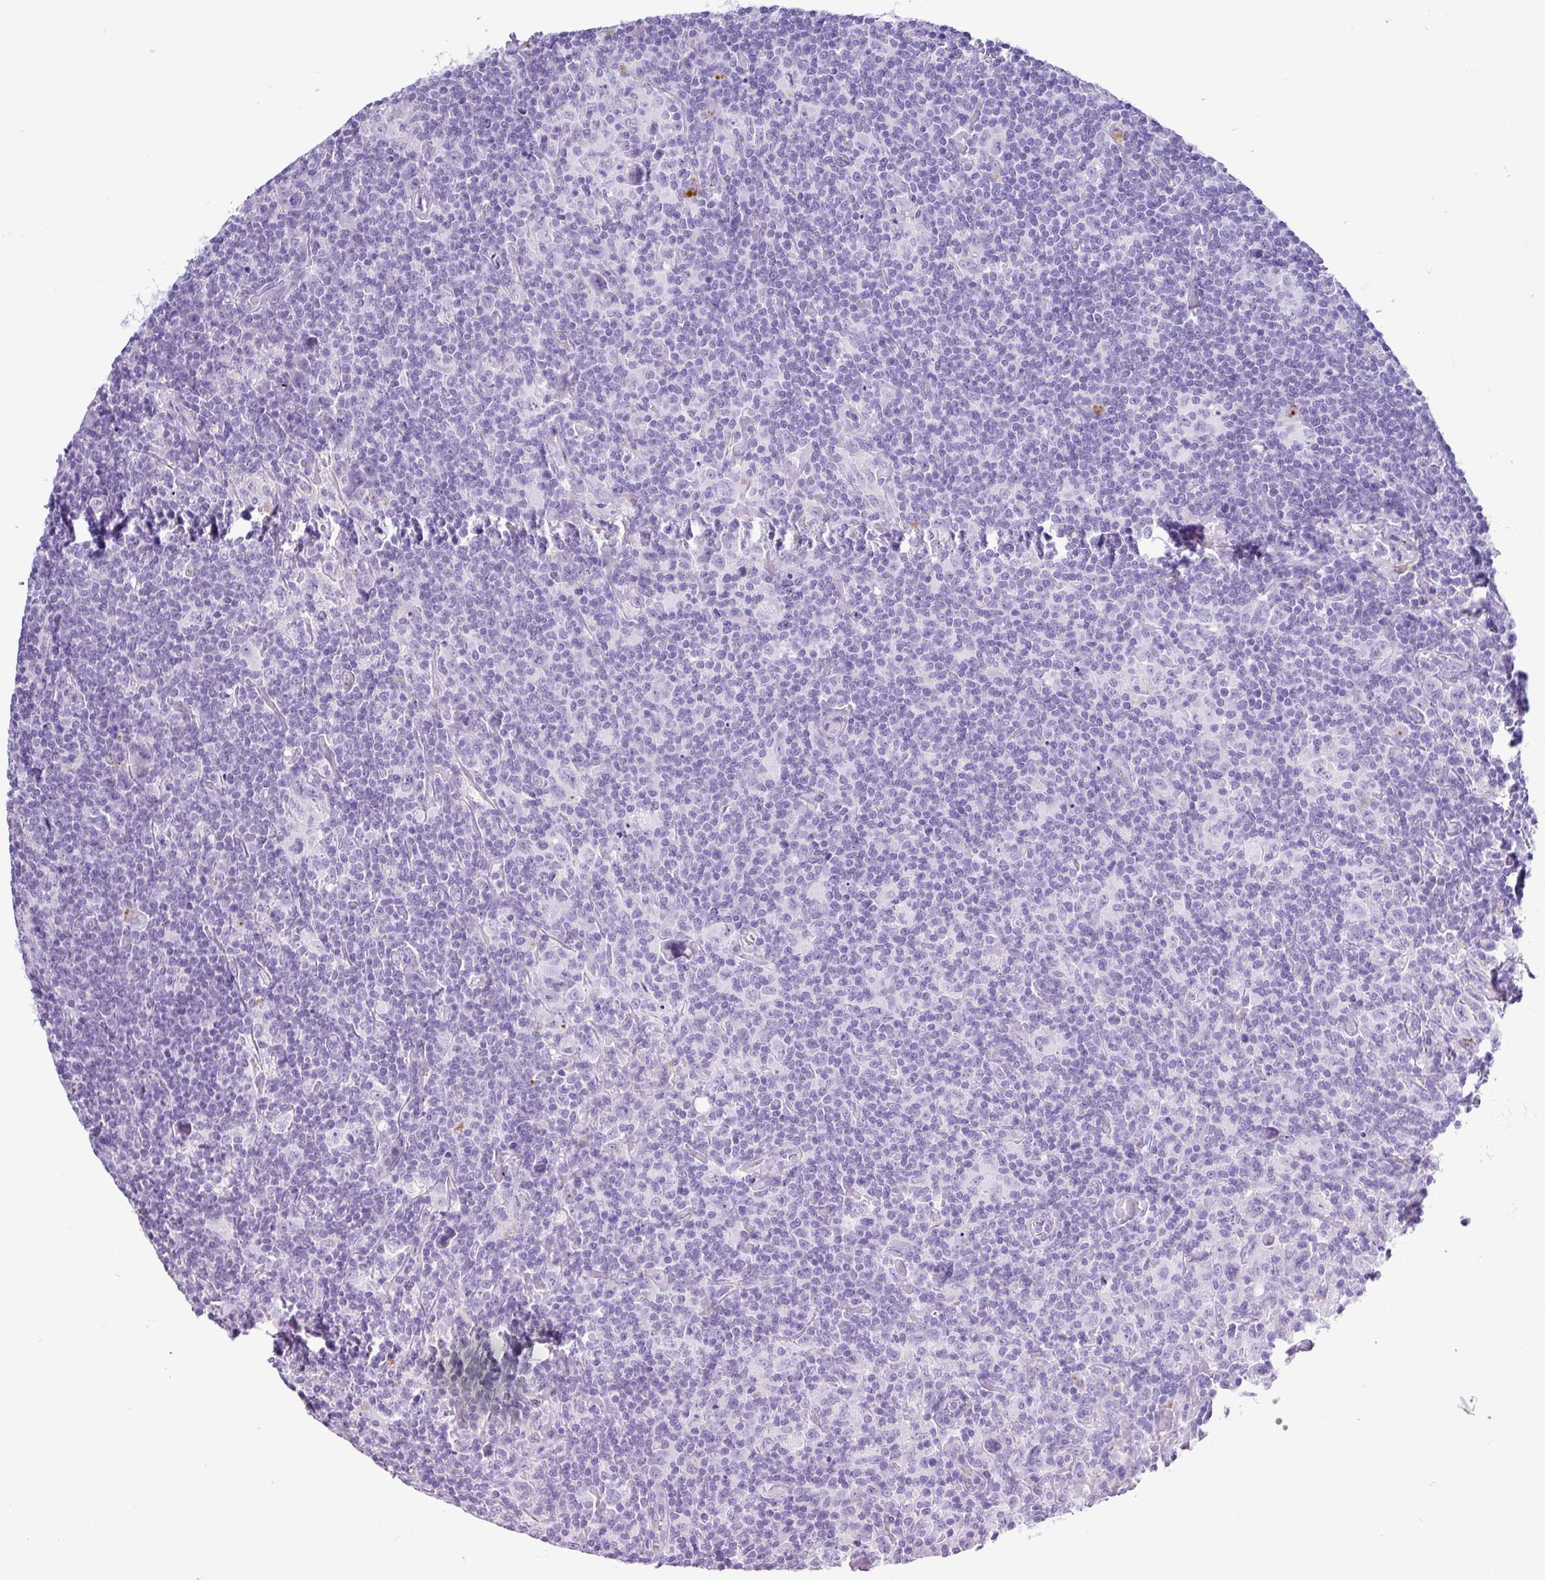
{"staining": {"intensity": "negative", "quantity": "none", "location": "none"}, "tissue": "lymphoma", "cell_type": "Tumor cells", "image_type": "cancer", "snomed": [{"axis": "morphology", "description": "Hodgkin's disease, NOS"}, {"axis": "topography", "description": "Lymph node"}], "caption": "Immunohistochemical staining of human Hodgkin's disease demonstrates no significant staining in tumor cells.", "gene": "ZG16", "patient": {"sex": "female", "age": 18}}